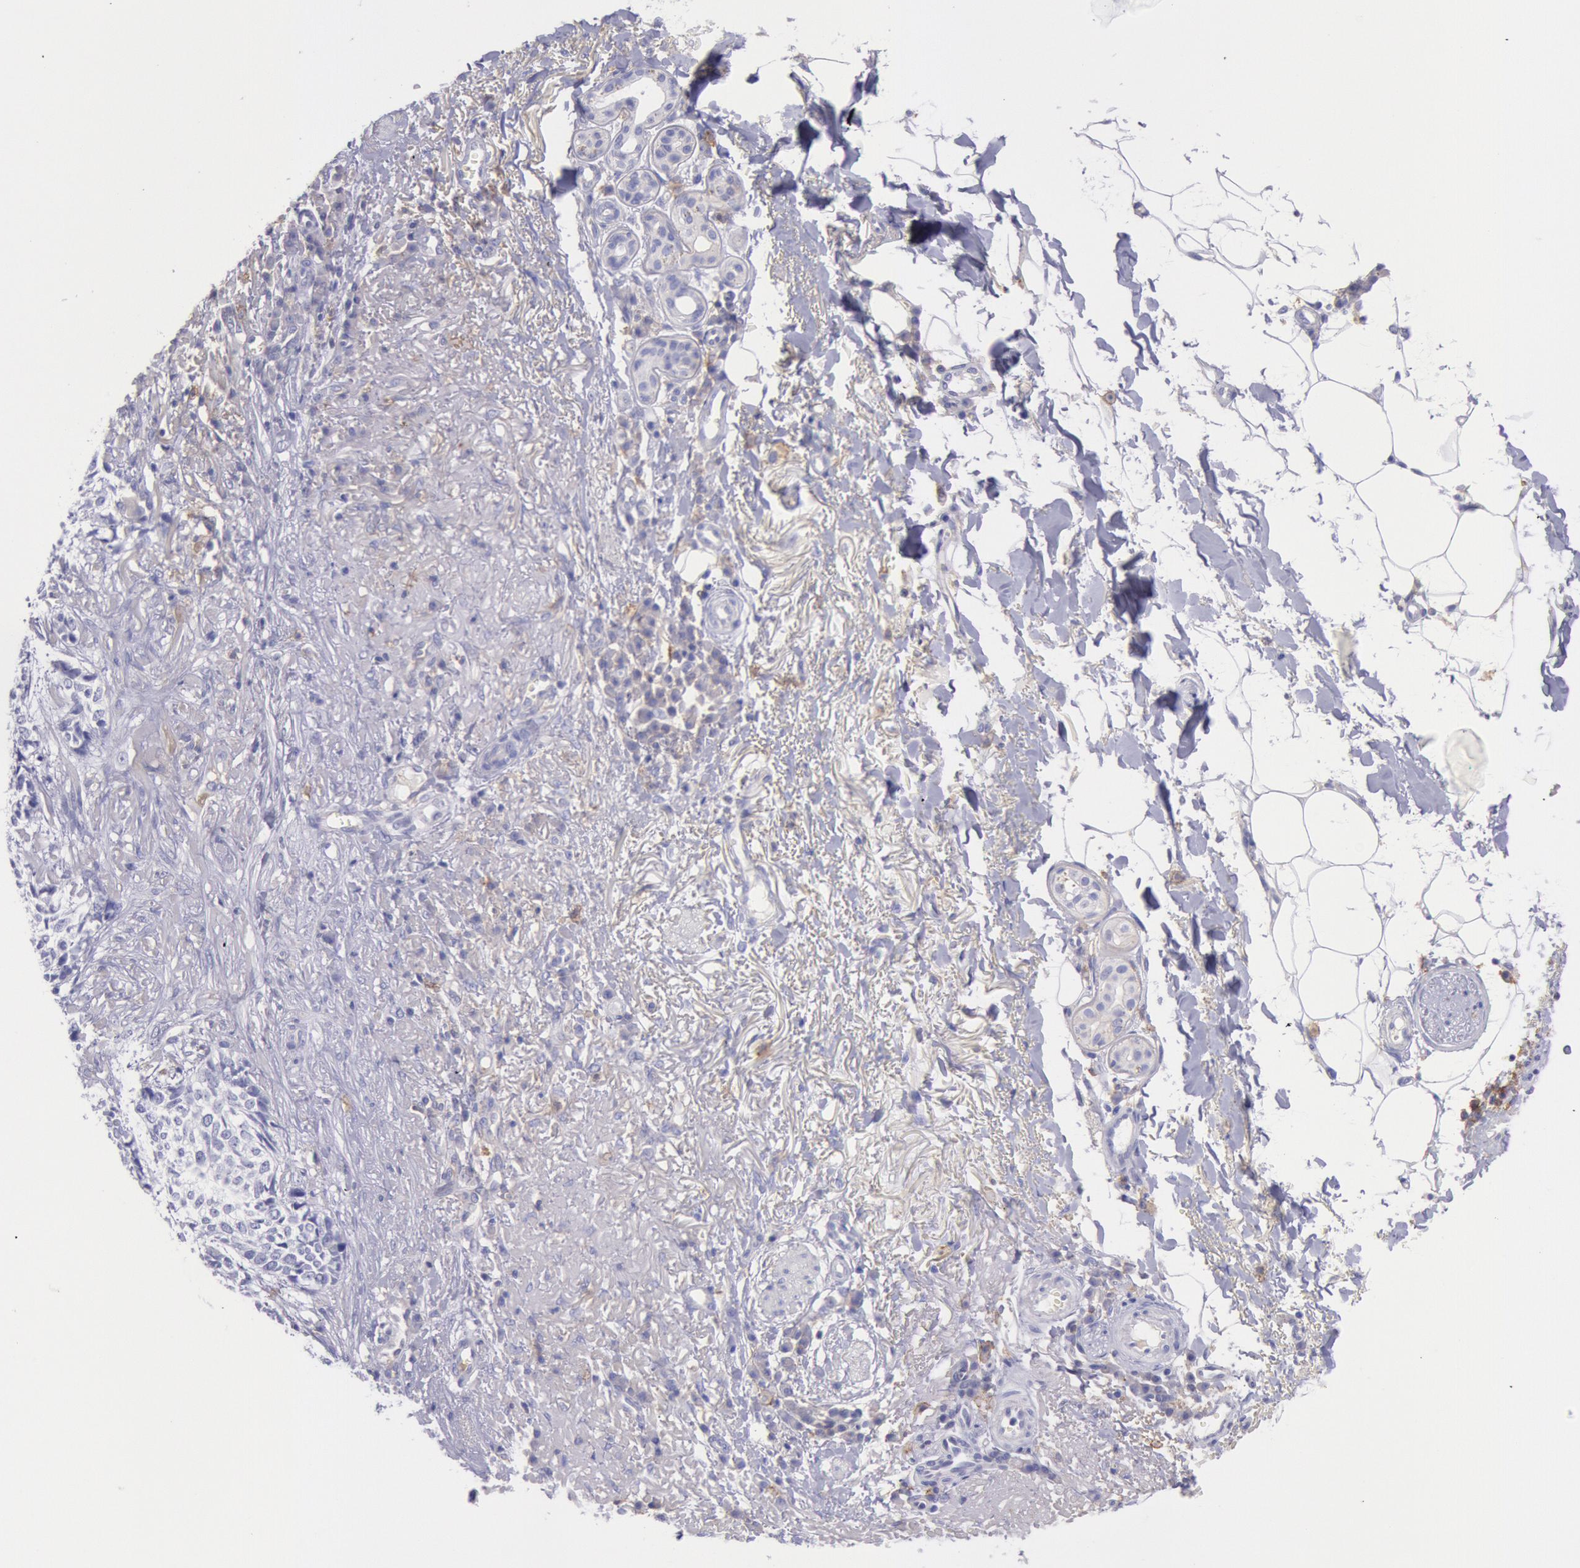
{"staining": {"intensity": "negative", "quantity": "none", "location": "none"}, "tissue": "skin cancer", "cell_type": "Tumor cells", "image_type": "cancer", "snomed": [{"axis": "morphology", "description": "Basal cell carcinoma"}, {"axis": "topography", "description": "Skin"}], "caption": "Protein analysis of skin cancer exhibits no significant positivity in tumor cells.", "gene": "LYN", "patient": {"sex": "female", "age": 89}}